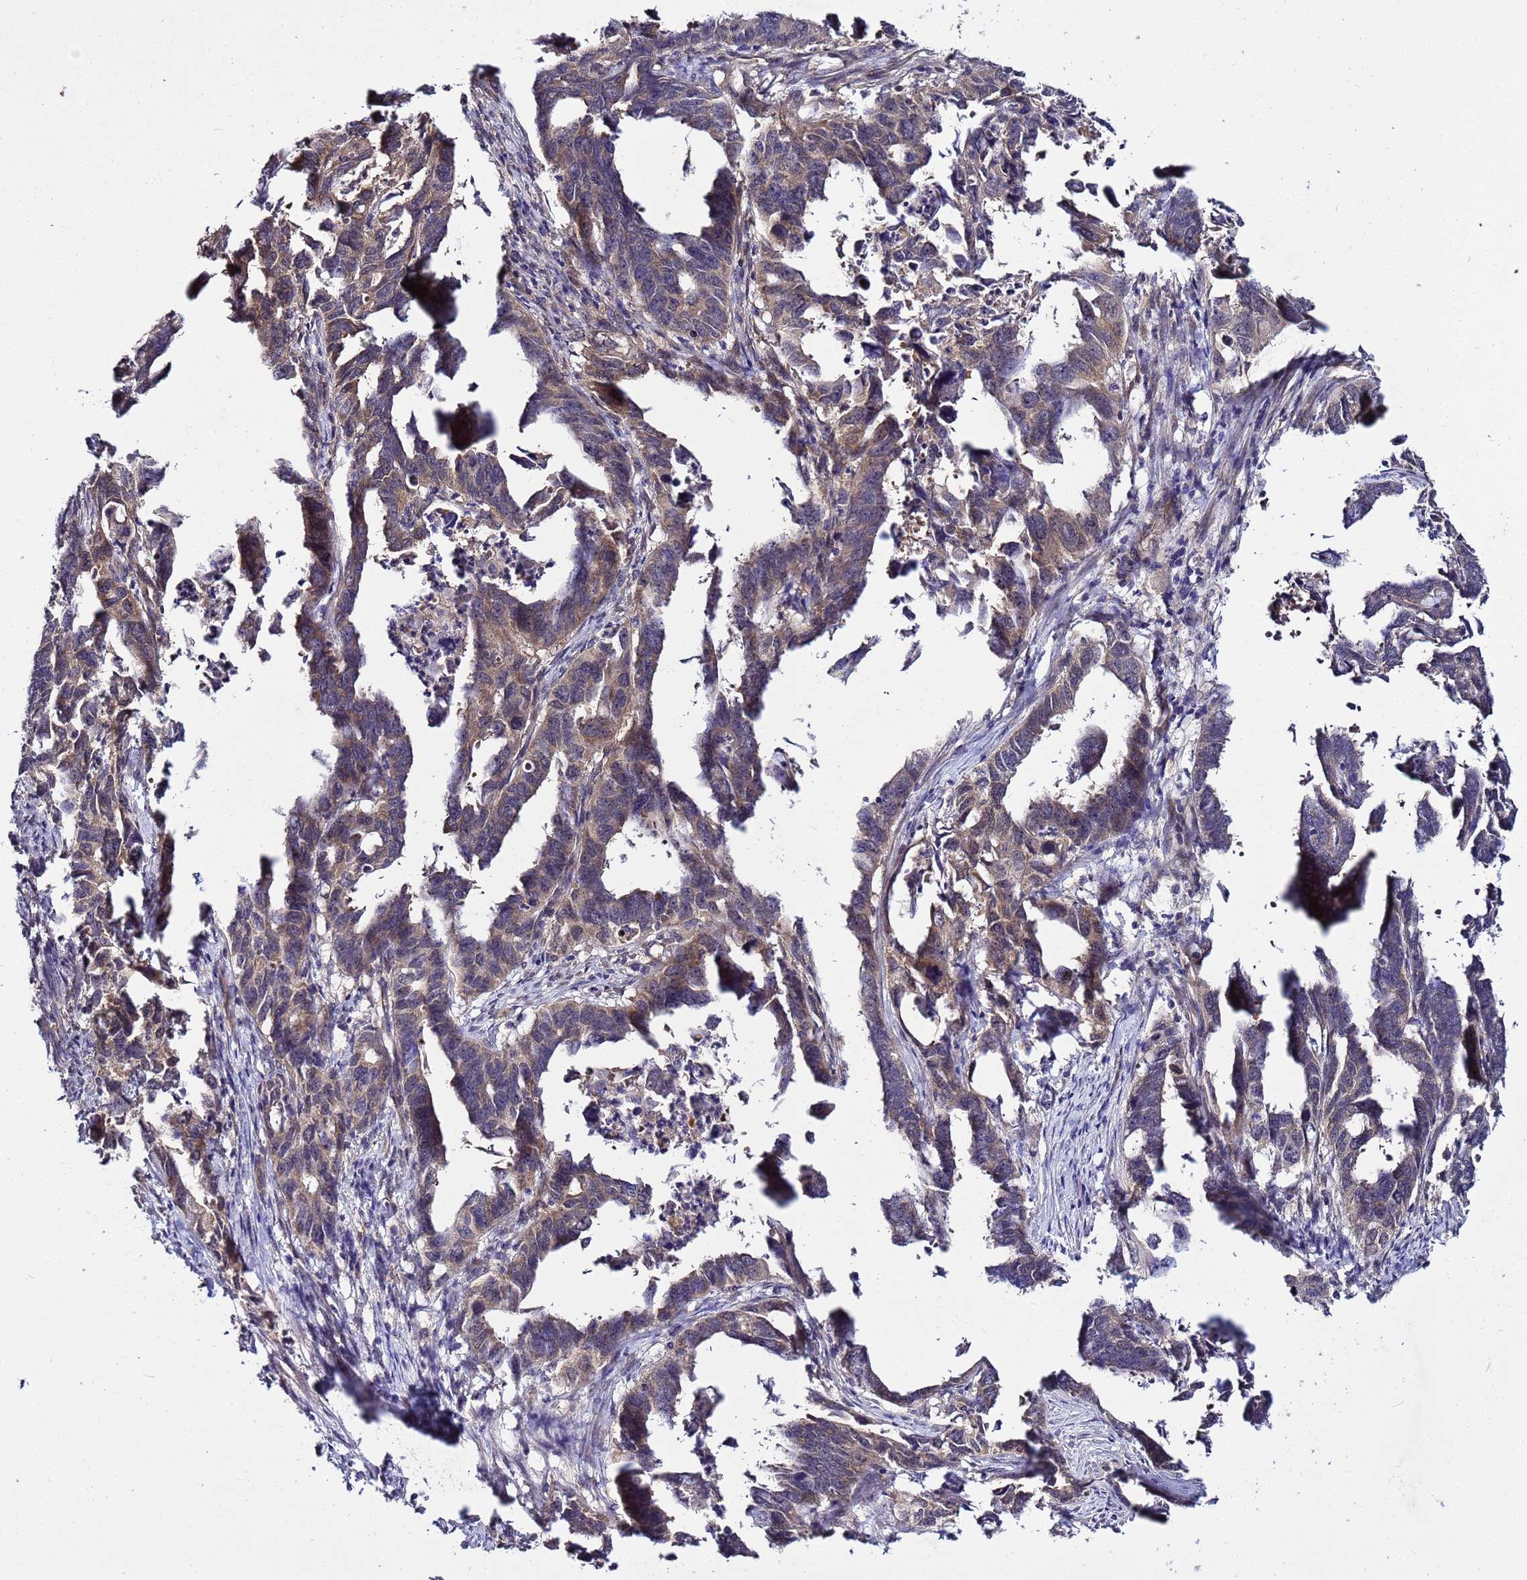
{"staining": {"intensity": "moderate", "quantity": "25%-75%", "location": "cytoplasmic/membranous"}, "tissue": "endometrial cancer", "cell_type": "Tumor cells", "image_type": "cancer", "snomed": [{"axis": "morphology", "description": "Adenocarcinoma, NOS"}, {"axis": "topography", "description": "Endometrium"}], "caption": "This is a micrograph of immunohistochemistry (IHC) staining of endometrial cancer, which shows moderate positivity in the cytoplasmic/membranous of tumor cells.", "gene": "GSPT2", "patient": {"sex": "female", "age": 65}}